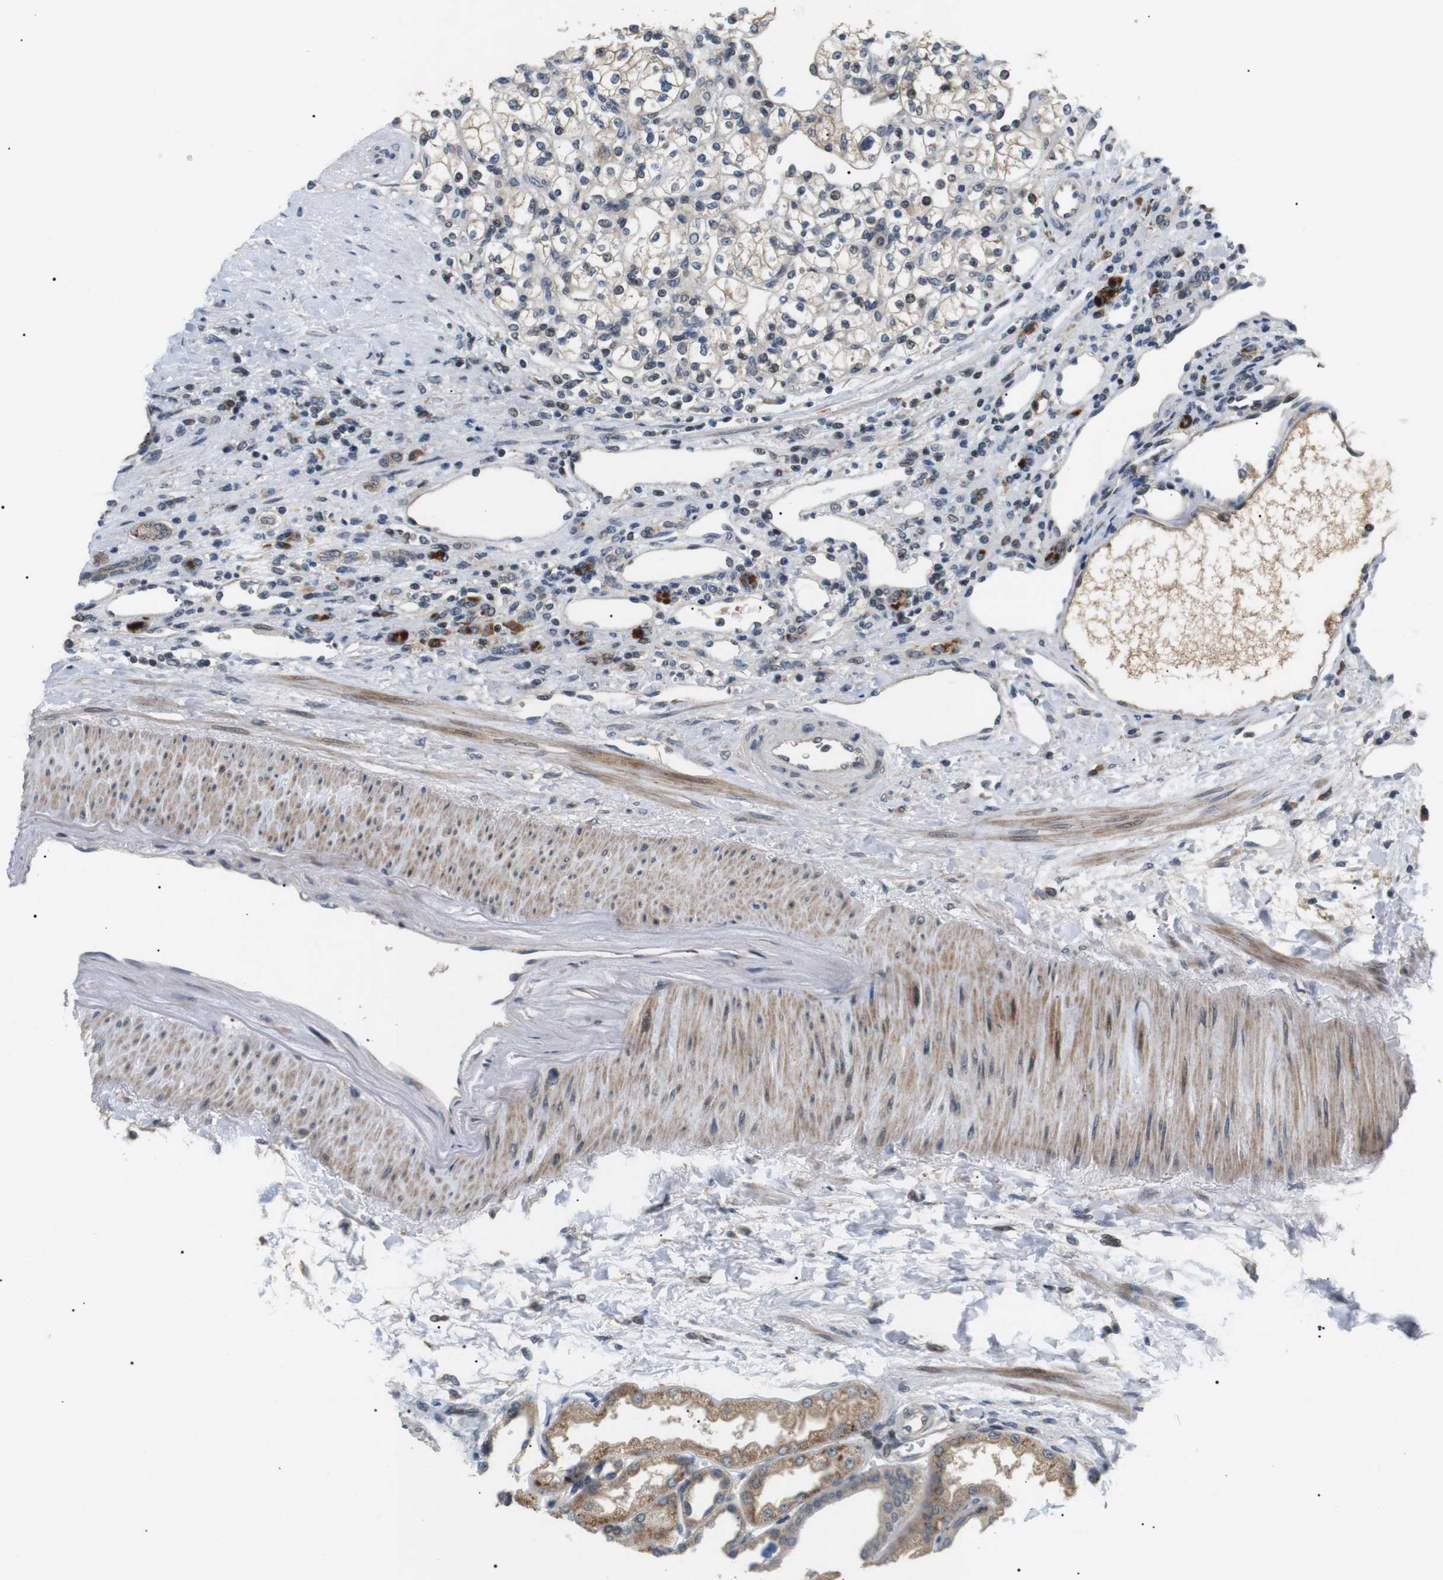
{"staining": {"intensity": "negative", "quantity": "none", "location": "none"}, "tissue": "renal cancer", "cell_type": "Tumor cells", "image_type": "cancer", "snomed": [{"axis": "morphology", "description": "Normal tissue, NOS"}, {"axis": "morphology", "description": "Adenocarcinoma, NOS"}, {"axis": "topography", "description": "Kidney"}], "caption": "Tumor cells show no significant positivity in renal cancer (adenocarcinoma).", "gene": "HSPA13", "patient": {"sex": "female", "age": 55}}